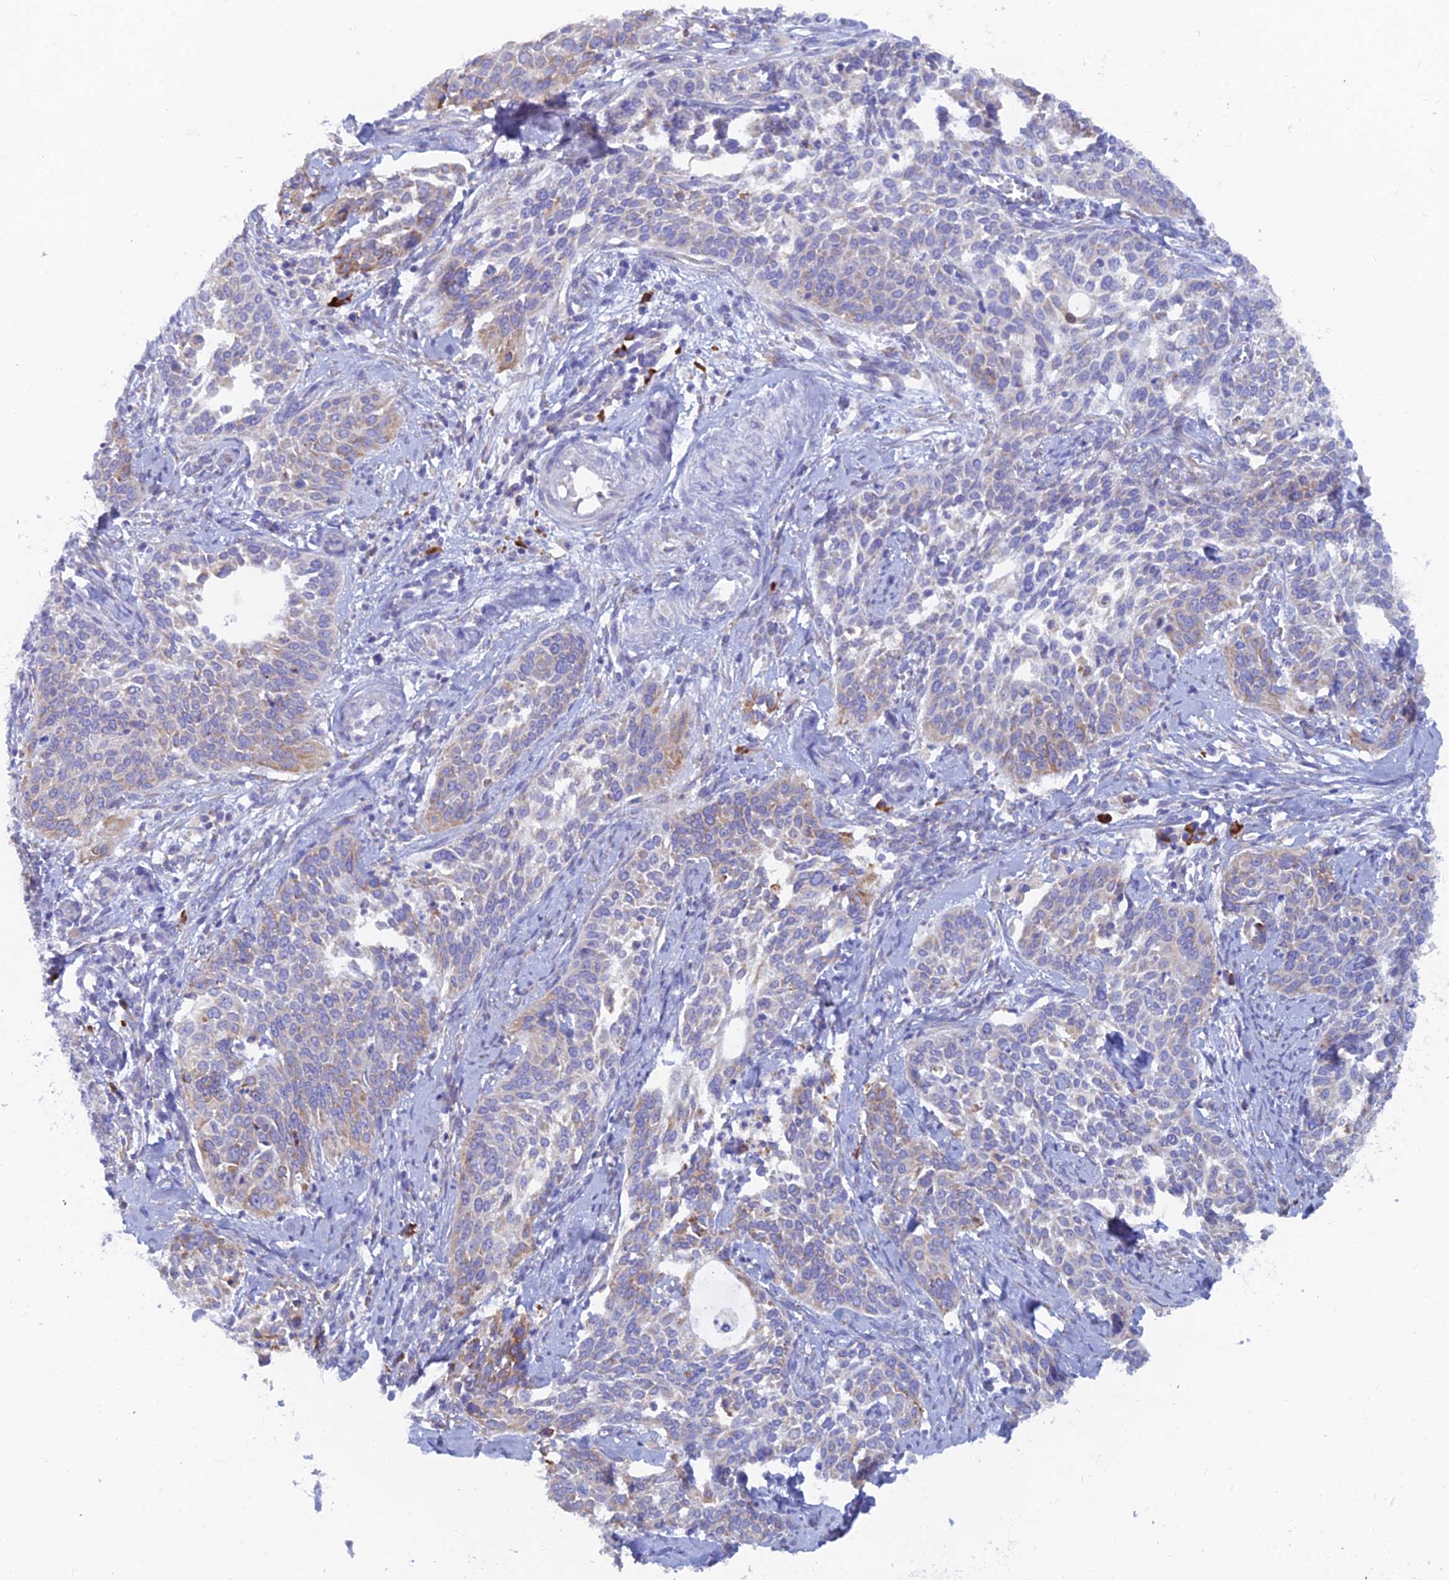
{"staining": {"intensity": "weak", "quantity": "<25%", "location": "cytoplasmic/membranous"}, "tissue": "cervical cancer", "cell_type": "Tumor cells", "image_type": "cancer", "snomed": [{"axis": "morphology", "description": "Squamous cell carcinoma, NOS"}, {"axis": "topography", "description": "Cervix"}], "caption": "This is a image of IHC staining of cervical cancer, which shows no positivity in tumor cells.", "gene": "WDR35", "patient": {"sex": "female", "age": 44}}